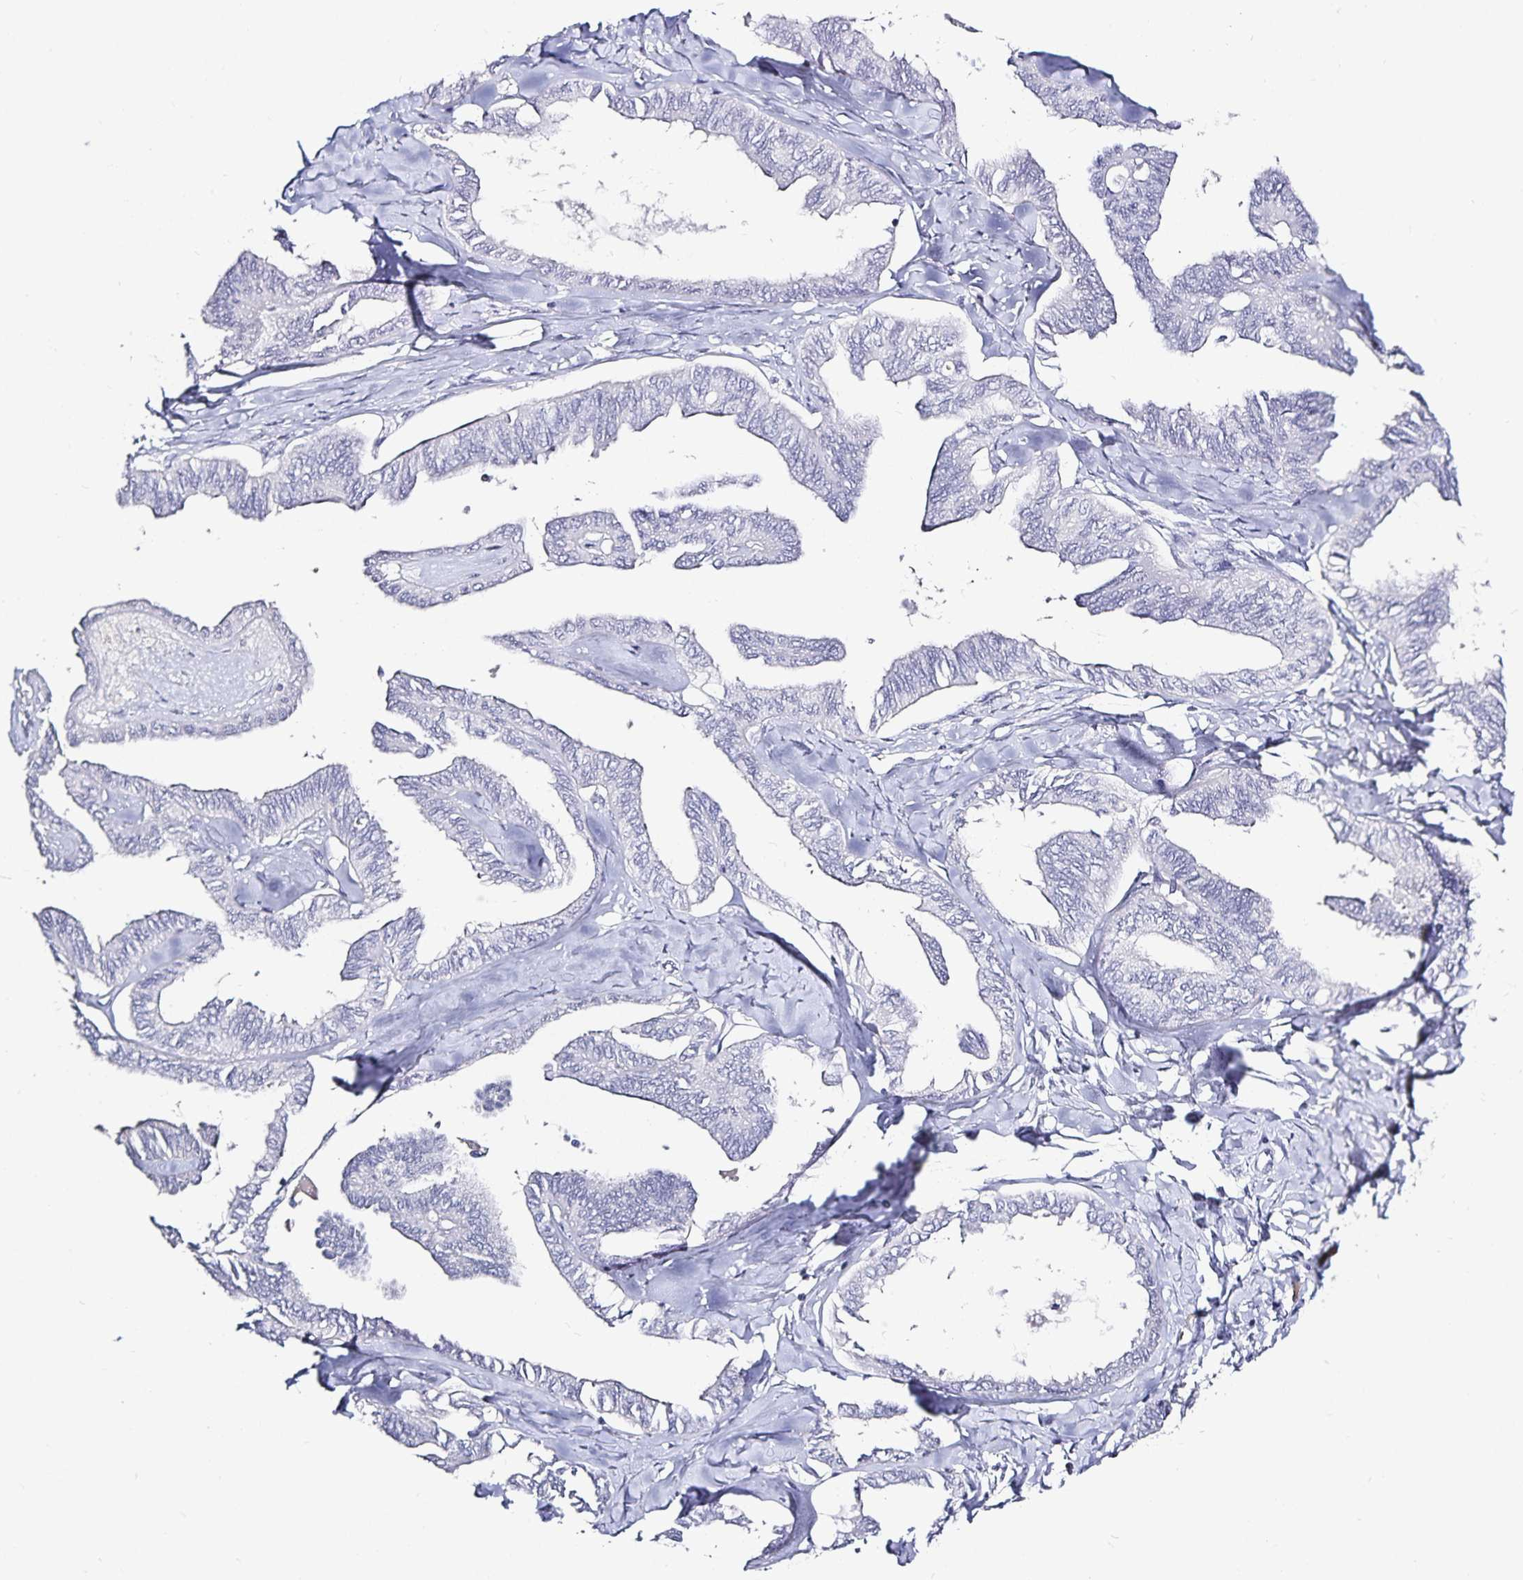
{"staining": {"intensity": "negative", "quantity": "none", "location": "none"}, "tissue": "ovarian cancer", "cell_type": "Tumor cells", "image_type": "cancer", "snomed": [{"axis": "morphology", "description": "Carcinoma, endometroid"}, {"axis": "topography", "description": "Ovary"}], "caption": "Histopathology image shows no protein expression in tumor cells of ovarian cancer (endometroid carcinoma) tissue.", "gene": "TTR", "patient": {"sex": "female", "age": 70}}